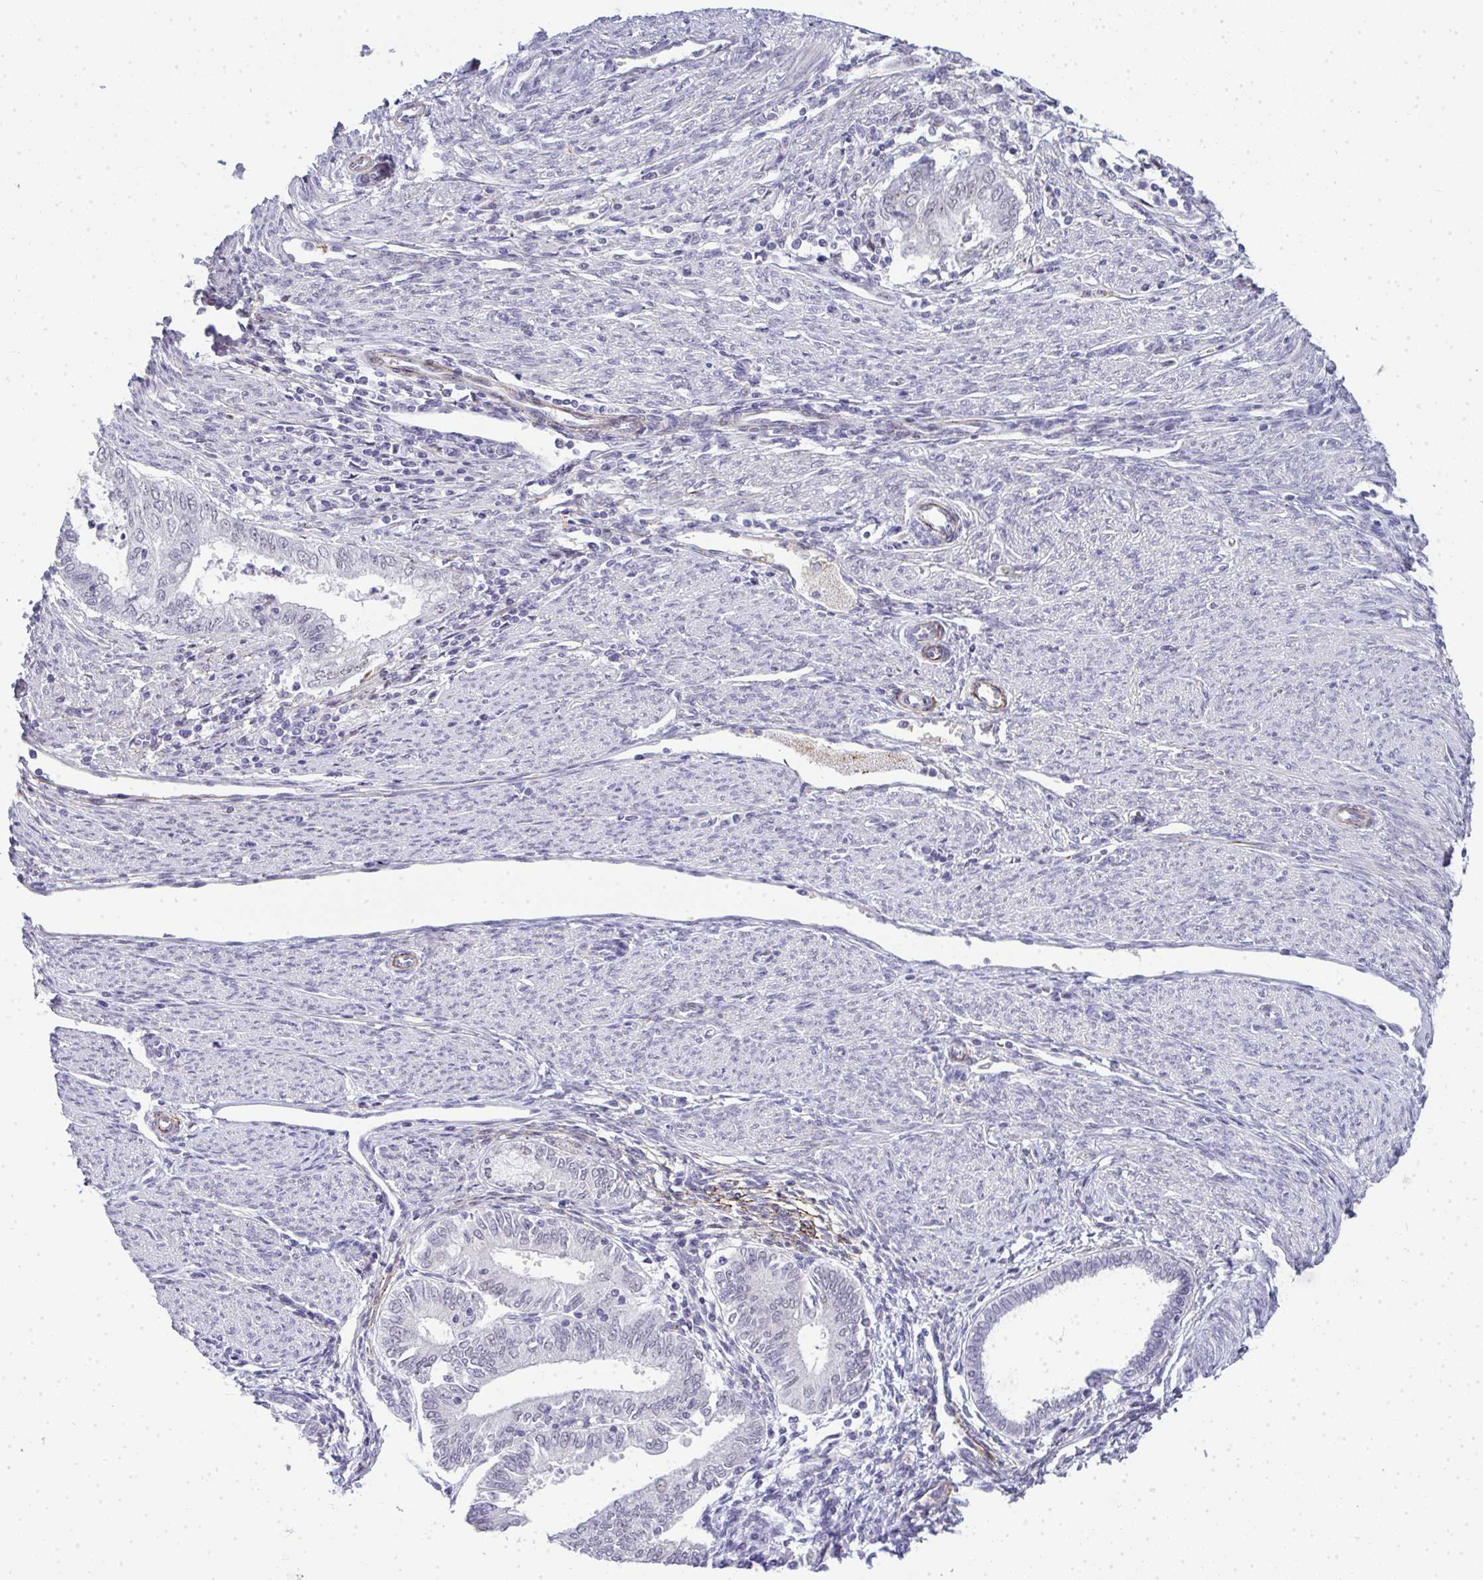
{"staining": {"intensity": "negative", "quantity": "none", "location": "none"}, "tissue": "endometrial cancer", "cell_type": "Tumor cells", "image_type": "cancer", "snomed": [{"axis": "morphology", "description": "Adenocarcinoma, NOS"}, {"axis": "topography", "description": "Endometrium"}], "caption": "Protein analysis of endometrial adenocarcinoma reveals no significant staining in tumor cells.", "gene": "TNMD", "patient": {"sex": "female", "age": 79}}